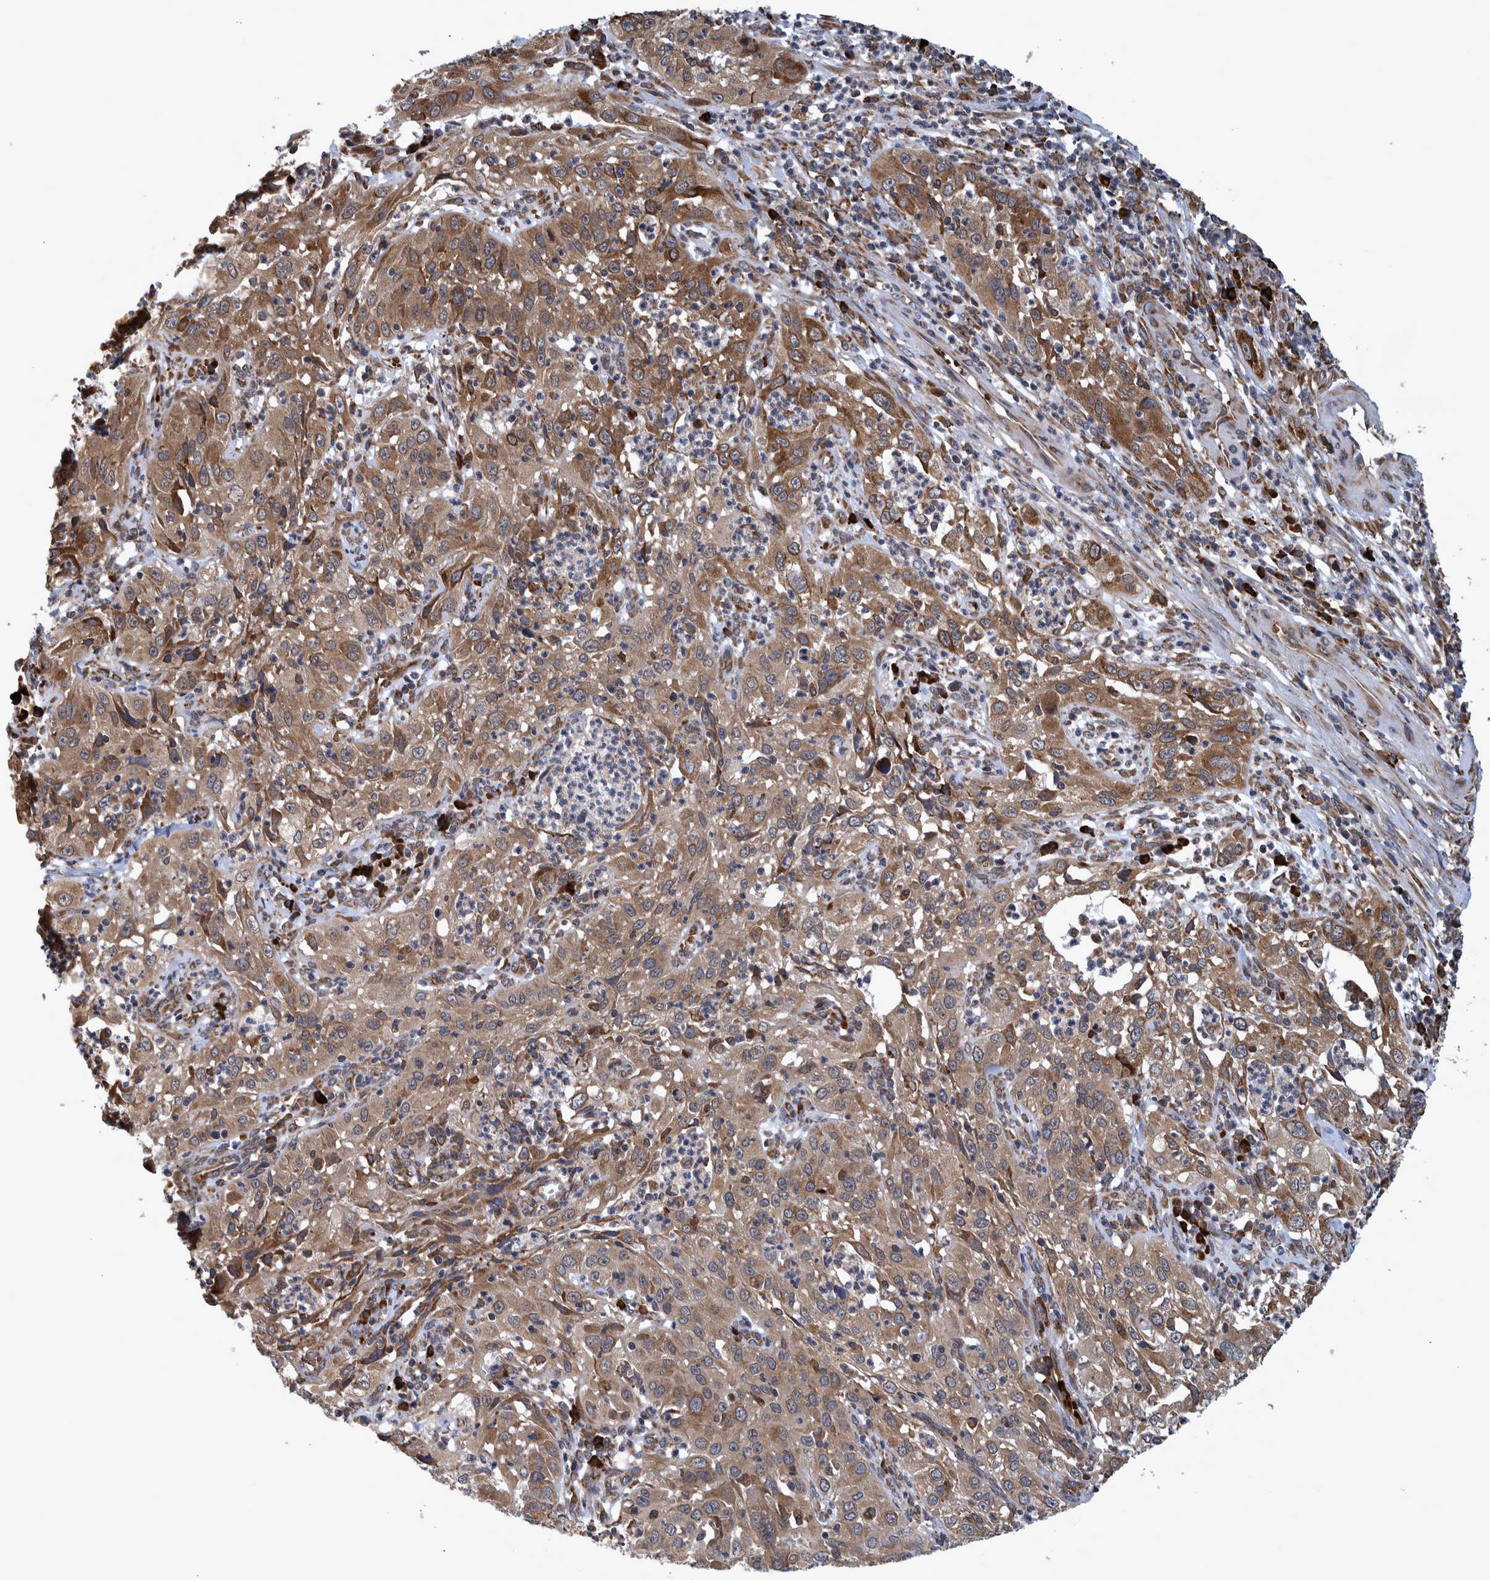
{"staining": {"intensity": "moderate", "quantity": ">75%", "location": "cytoplasmic/membranous"}, "tissue": "cervical cancer", "cell_type": "Tumor cells", "image_type": "cancer", "snomed": [{"axis": "morphology", "description": "Squamous cell carcinoma, NOS"}, {"axis": "topography", "description": "Cervix"}], "caption": "Approximately >75% of tumor cells in cervical cancer show moderate cytoplasmic/membranous protein expression as visualized by brown immunohistochemical staining.", "gene": "SPAG5", "patient": {"sex": "female", "age": 32}}